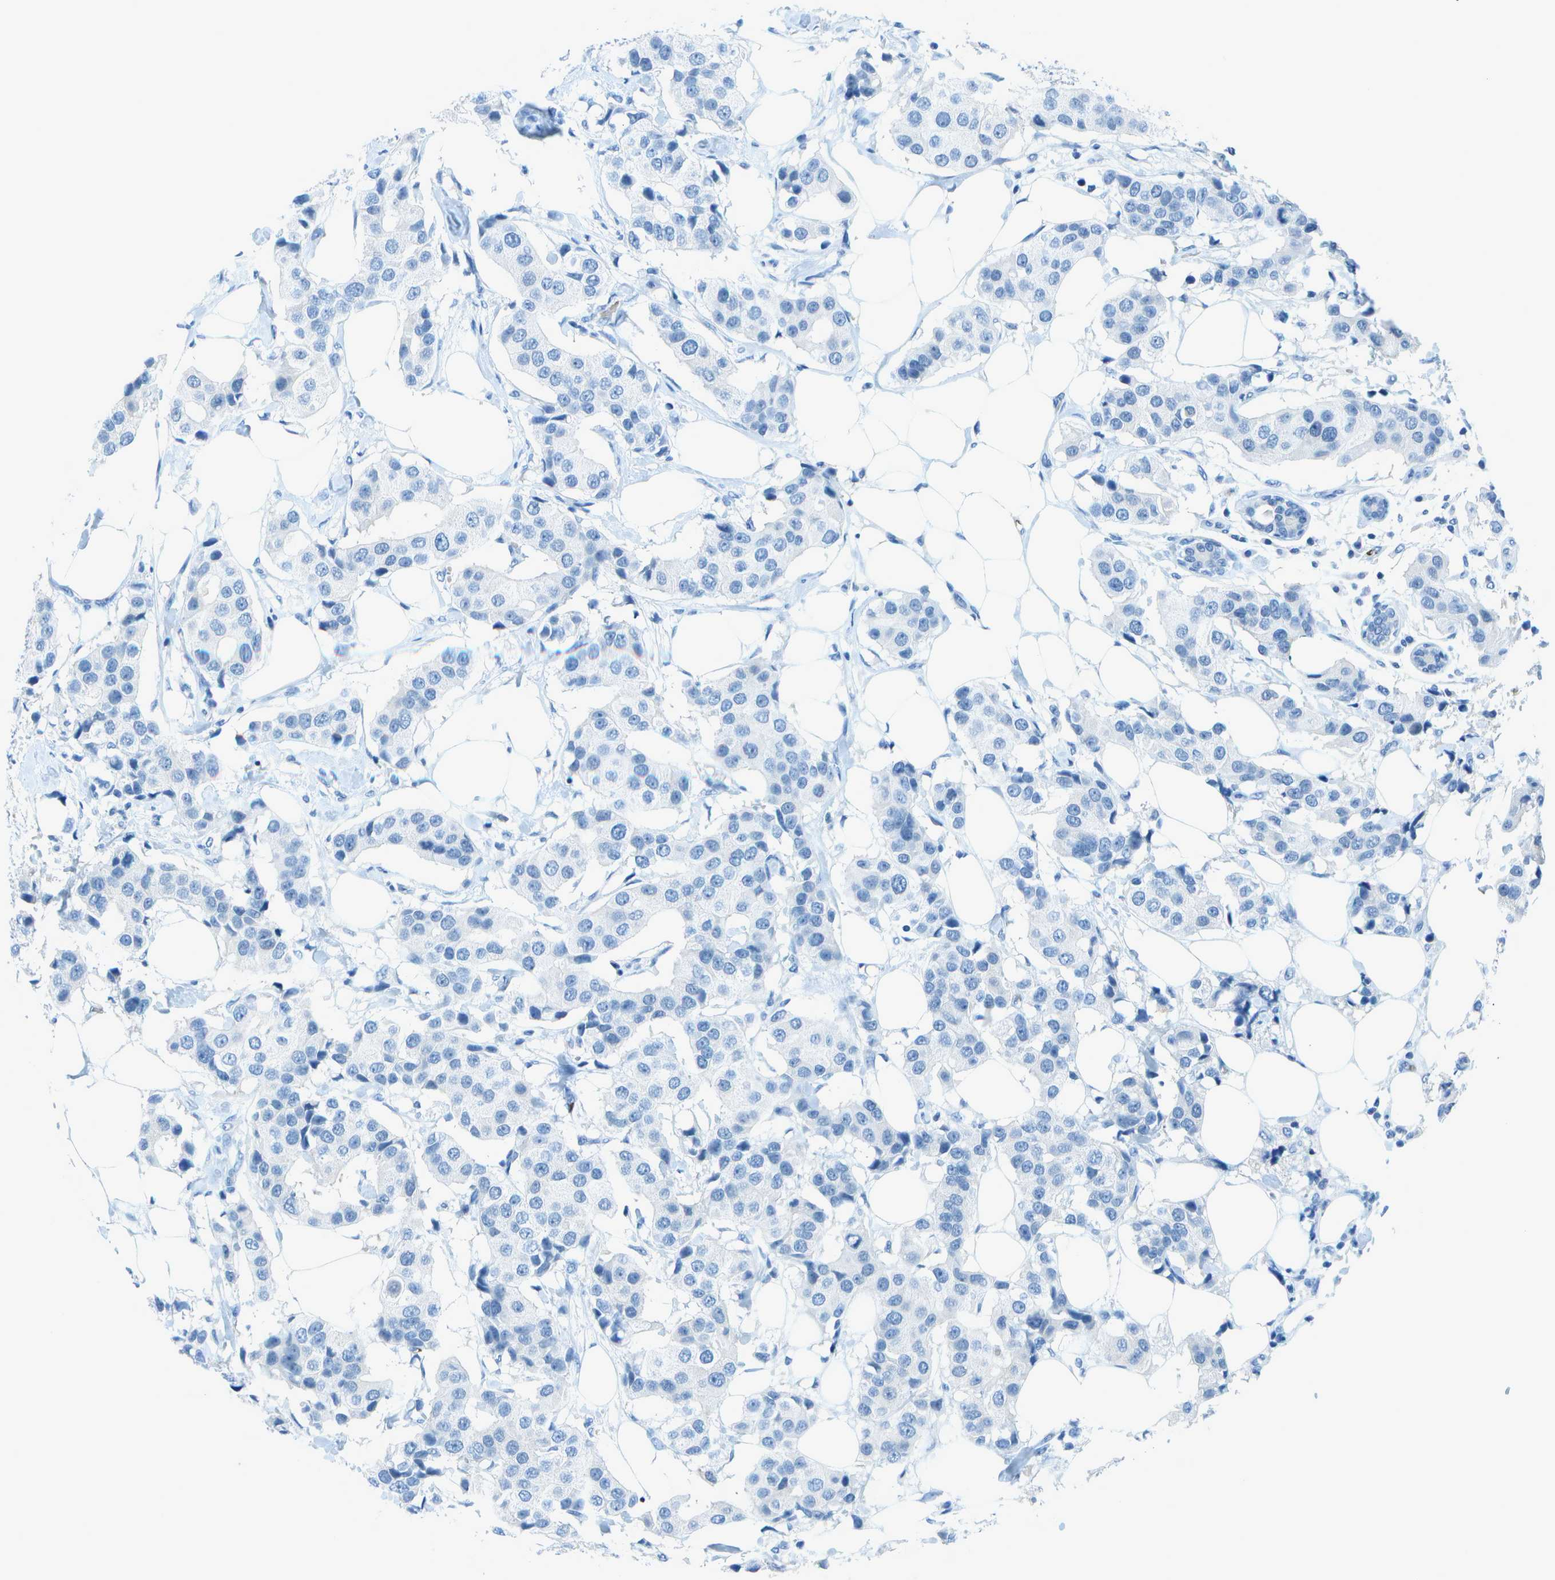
{"staining": {"intensity": "negative", "quantity": "none", "location": "none"}, "tissue": "breast cancer", "cell_type": "Tumor cells", "image_type": "cancer", "snomed": [{"axis": "morphology", "description": "Normal tissue, NOS"}, {"axis": "morphology", "description": "Duct carcinoma"}, {"axis": "topography", "description": "Breast"}], "caption": "Image shows no significant protein expression in tumor cells of breast cancer (invasive ductal carcinoma).", "gene": "ASL", "patient": {"sex": "female", "age": 39}}